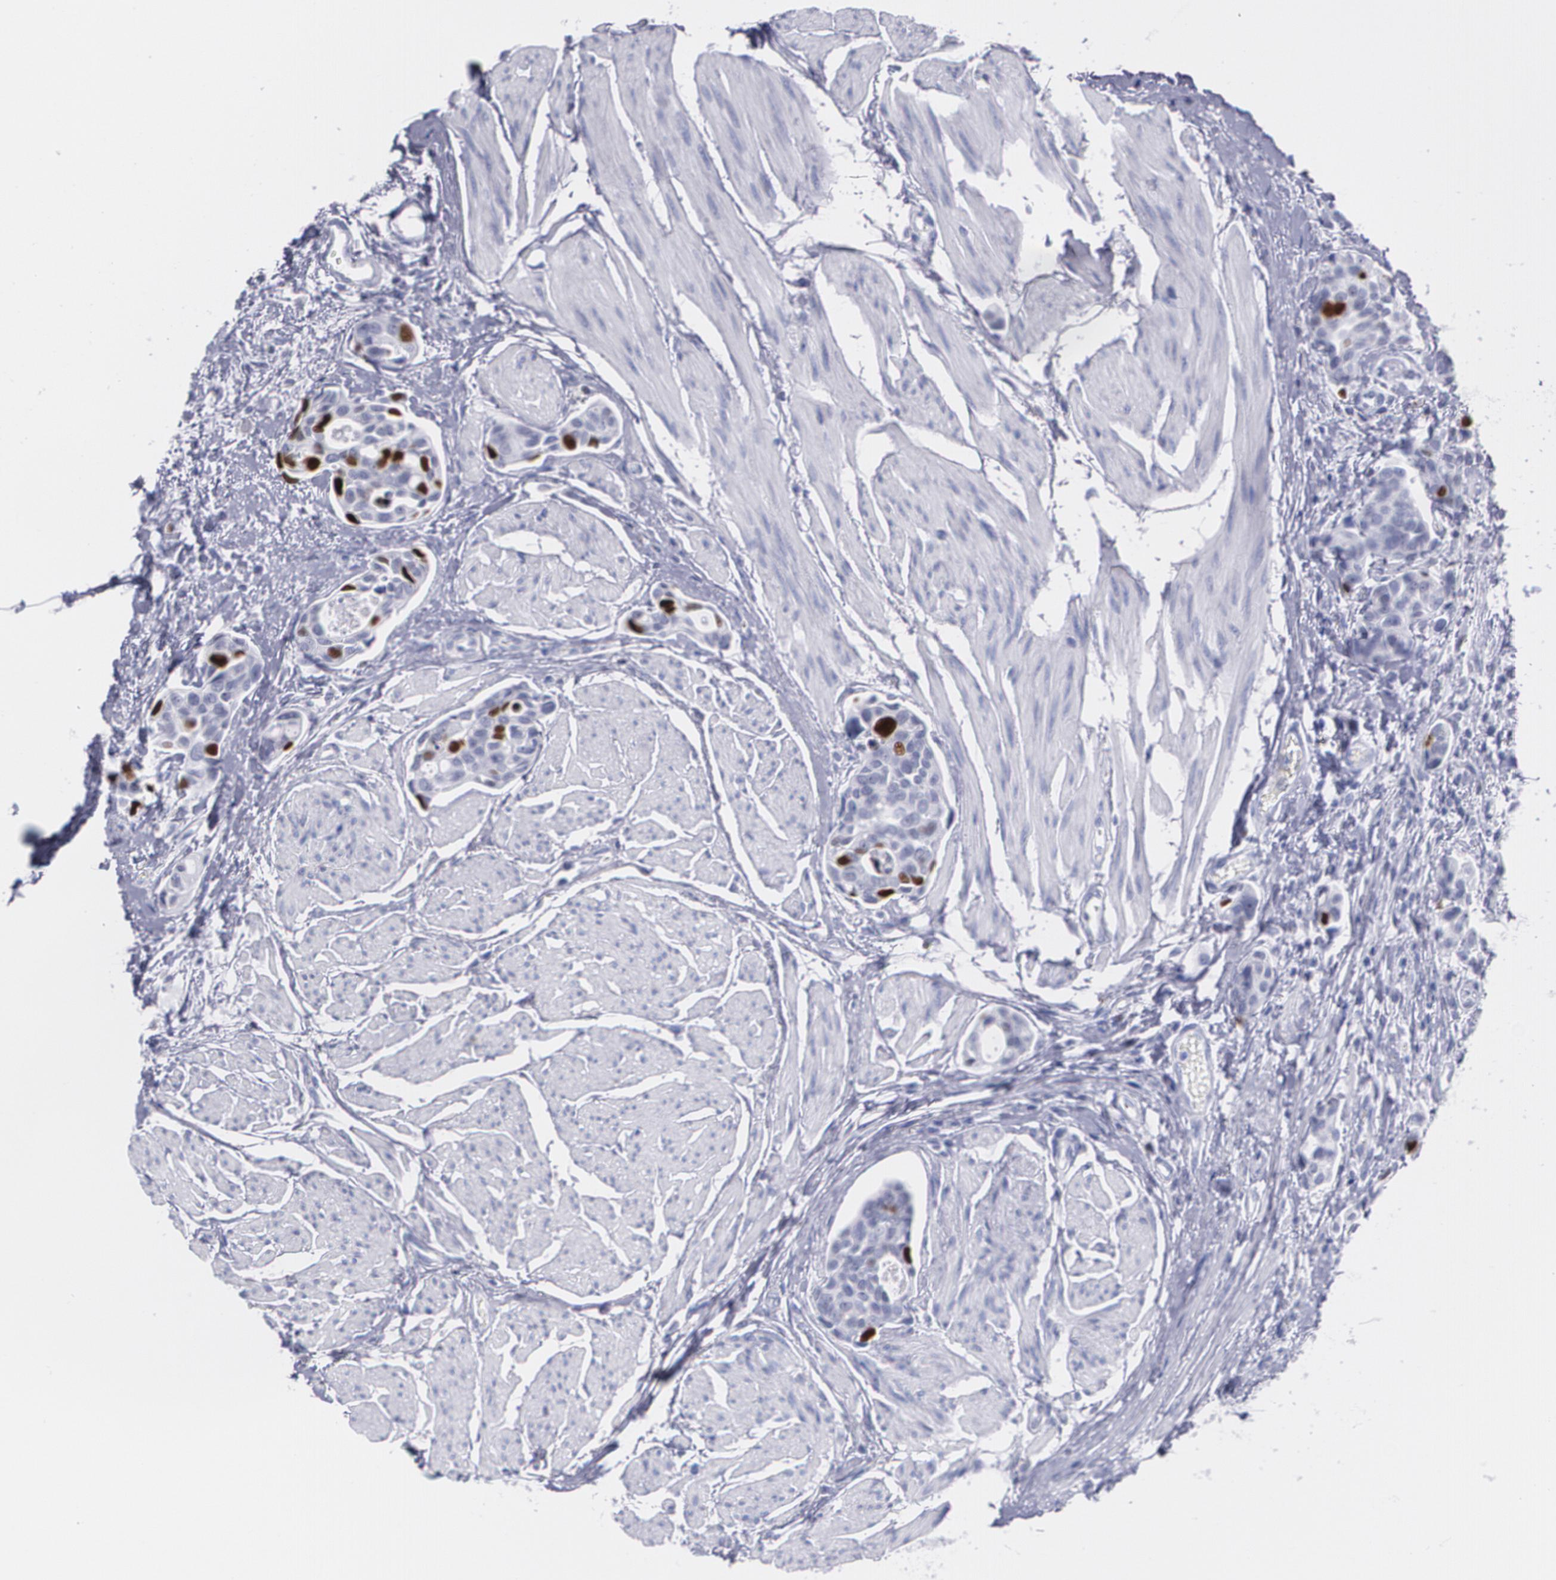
{"staining": {"intensity": "strong", "quantity": "<25%", "location": "nuclear"}, "tissue": "urothelial cancer", "cell_type": "Tumor cells", "image_type": "cancer", "snomed": [{"axis": "morphology", "description": "Urothelial carcinoma, High grade"}, {"axis": "topography", "description": "Urinary bladder"}], "caption": "Urothelial cancer tissue shows strong nuclear expression in approximately <25% of tumor cells, visualized by immunohistochemistry.", "gene": "TP53", "patient": {"sex": "male", "age": 78}}